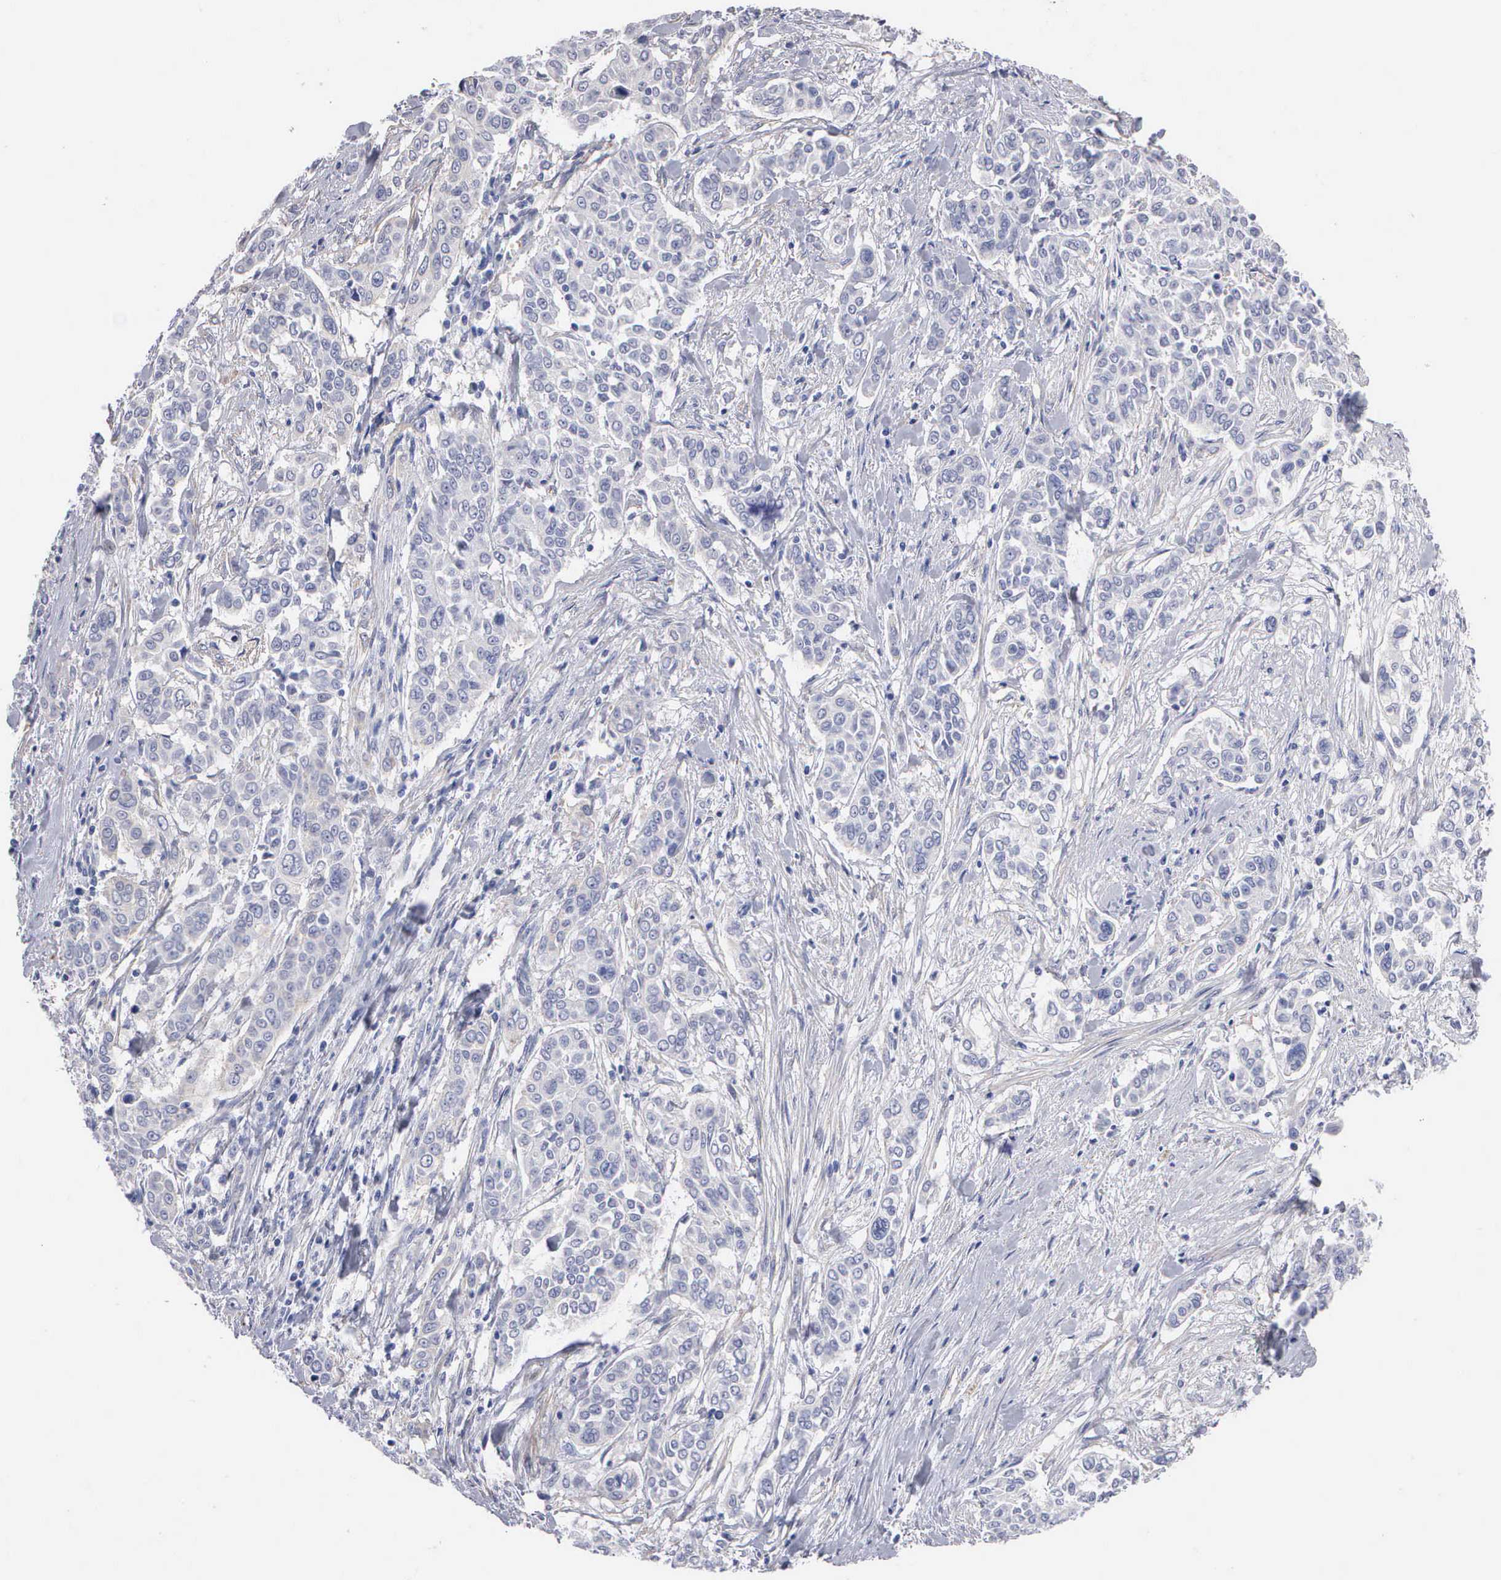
{"staining": {"intensity": "negative", "quantity": "none", "location": "none"}, "tissue": "pancreatic cancer", "cell_type": "Tumor cells", "image_type": "cancer", "snomed": [{"axis": "morphology", "description": "Adenocarcinoma, NOS"}, {"axis": "topography", "description": "Pancreas"}], "caption": "Photomicrograph shows no protein staining in tumor cells of adenocarcinoma (pancreatic) tissue.", "gene": "ELFN2", "patient": {"sex": "female", "age": 52}}